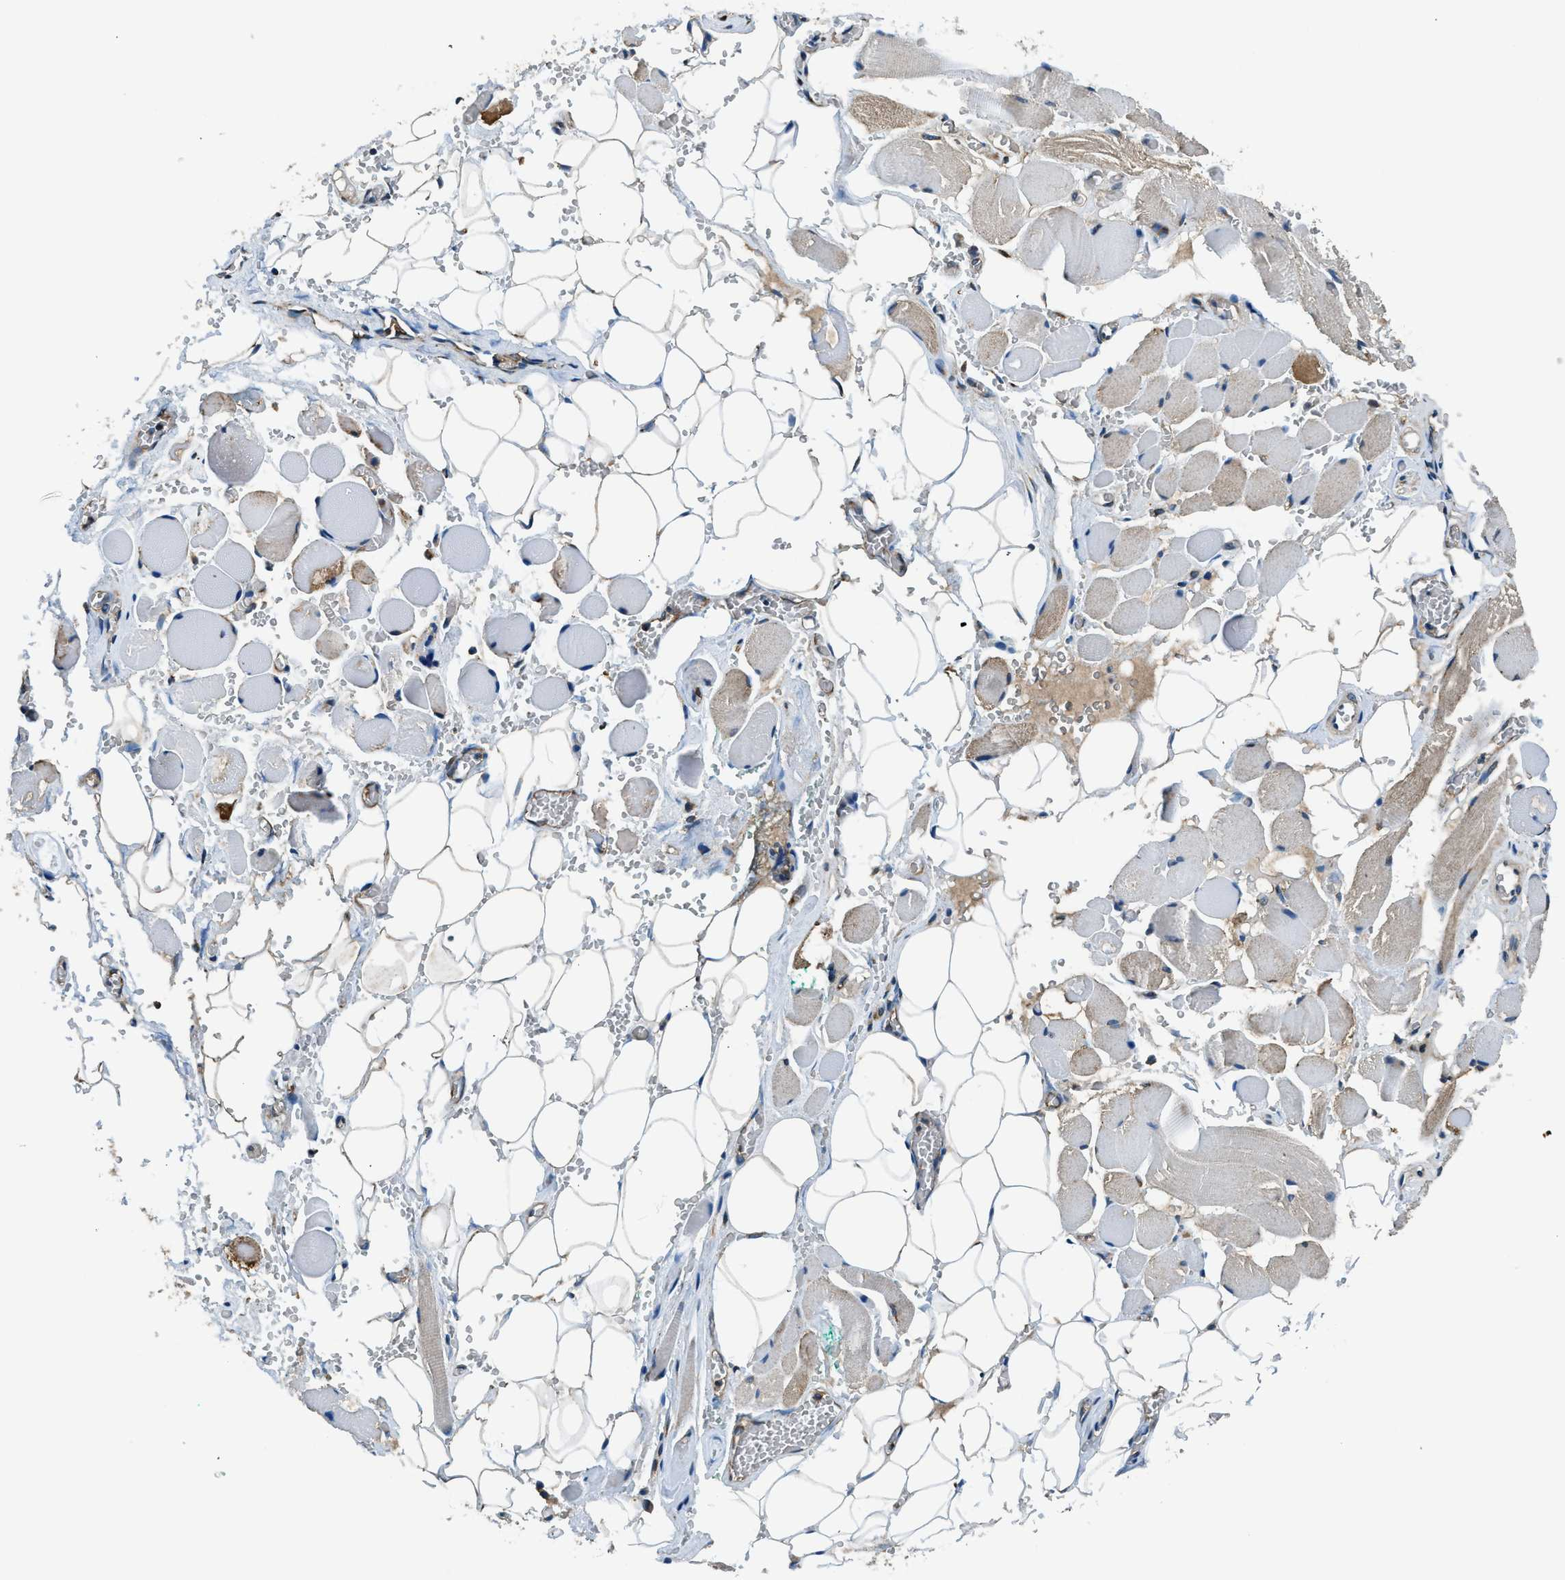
{"staining": {"intensity": "weak", "quantity": ">75%", "location": "cytoplasmic/membranous"}, "tissue": "adipose tissue", "cell_type": "Adipocytes", "image_type": "normal", "snomed": [{"axis": "morphology", "description": "Squamous cell carcinoma, NOS"}, {"axis": "topography", "description": "Oral tissue"}, {"axis": "topography", "description": "Head-Neck"}], "caption": "Approximately >75% of adipocytes in normal human adipose tissue reveal weak cytoplasmic/membranous protein staining as visualized by brown immunohistochemical staining.", "gene": "ARFGAP2", "patient": {"sex": "female", "age": 50}}